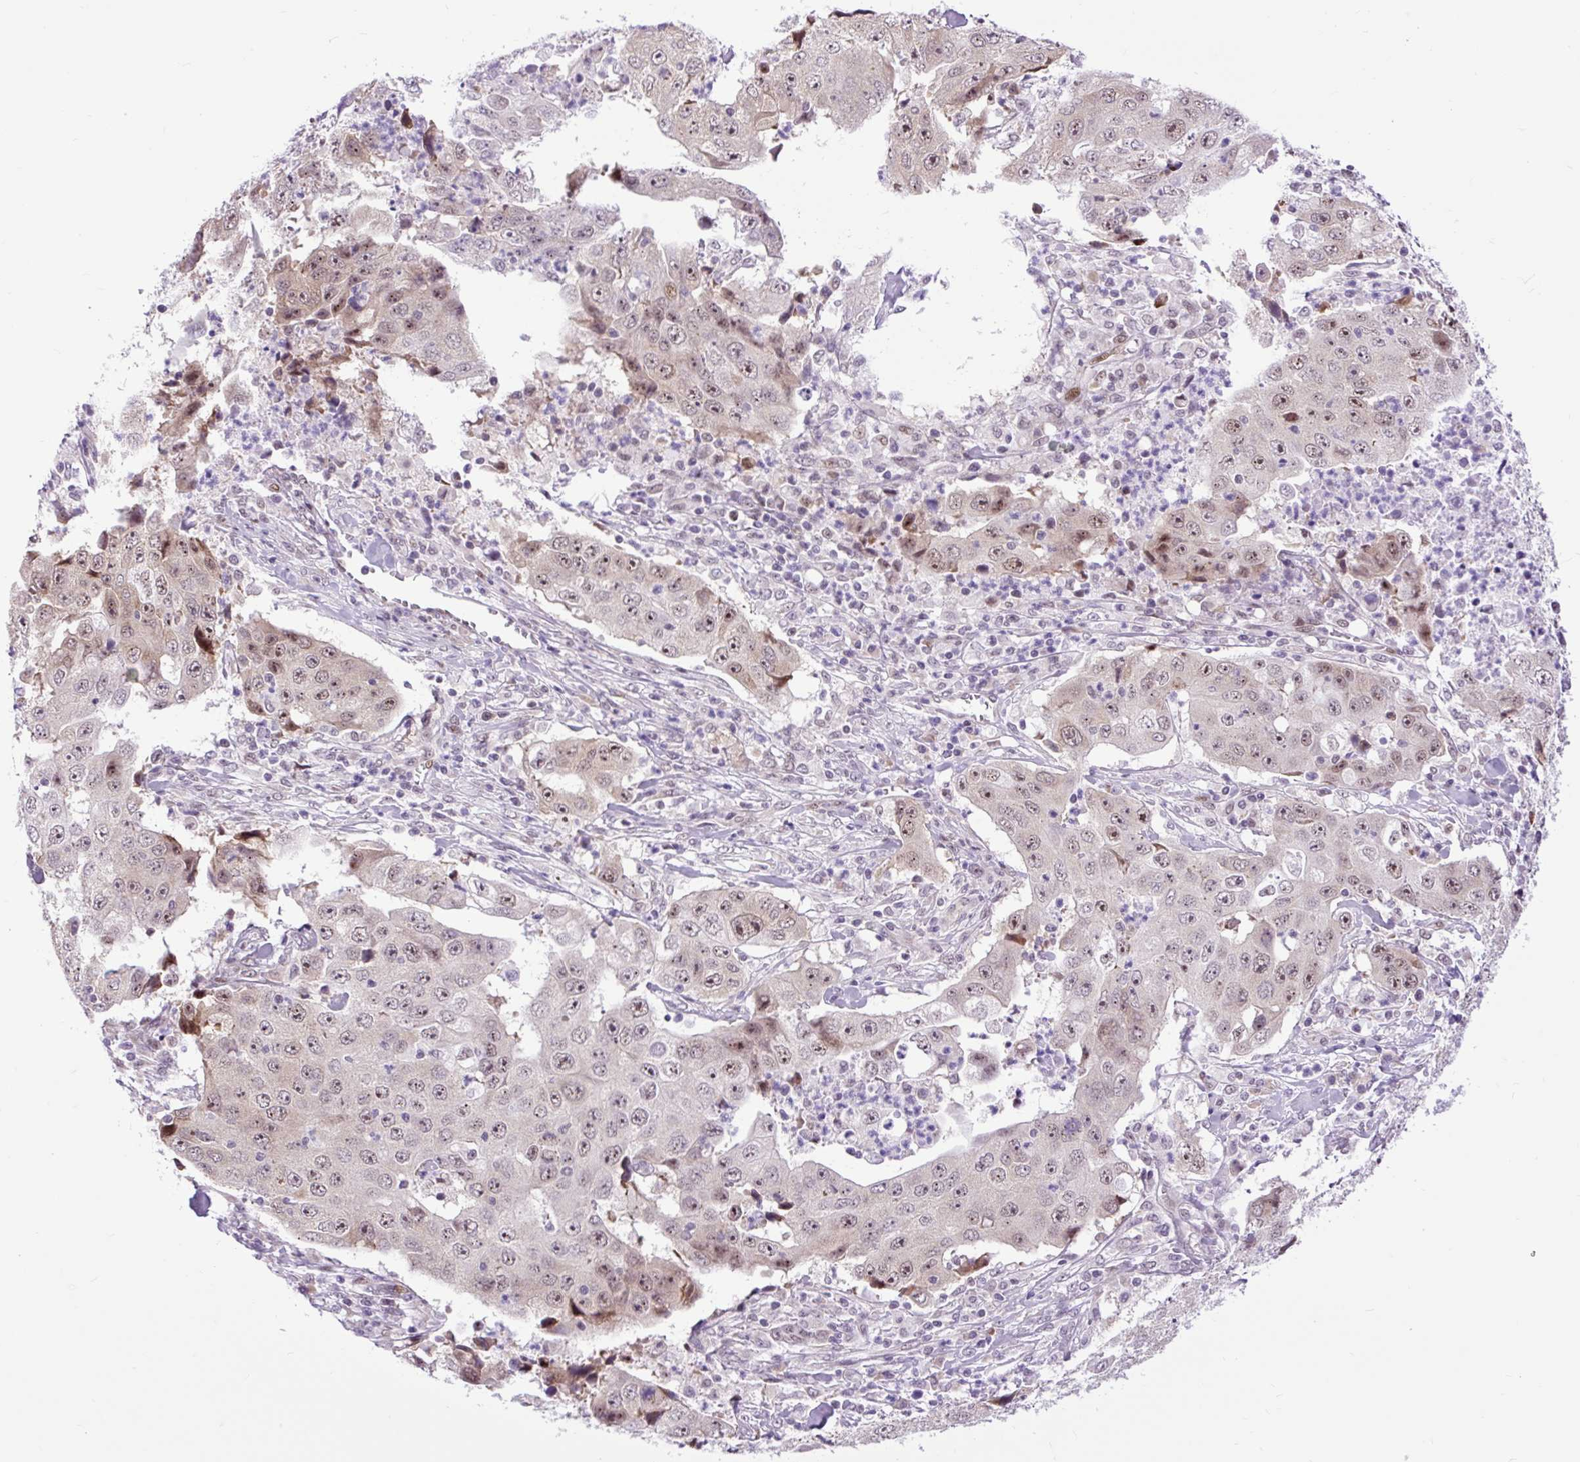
{"staining": {"intensity": "moderate", "quantity": "25%-75%", "location": "nuclear"}, "tissue": "lung cancer", "cell_type": "Tumor cells", "image_type": "cancer", "snomed": [{"axis": "morphology", "description": "Squamous cell carcinoma, NOS"}, {"axis": "topography", "description": "Lung"}], "caption": "A micrograph showing moderate nuclear positivity in approximately 25%-75% of tumor cells in lung squamous cell carcinoma, as visualized by brown immunohistochemical staining.", "gene": "CLK2", "patient": {"sex": "male", "age": 64}}